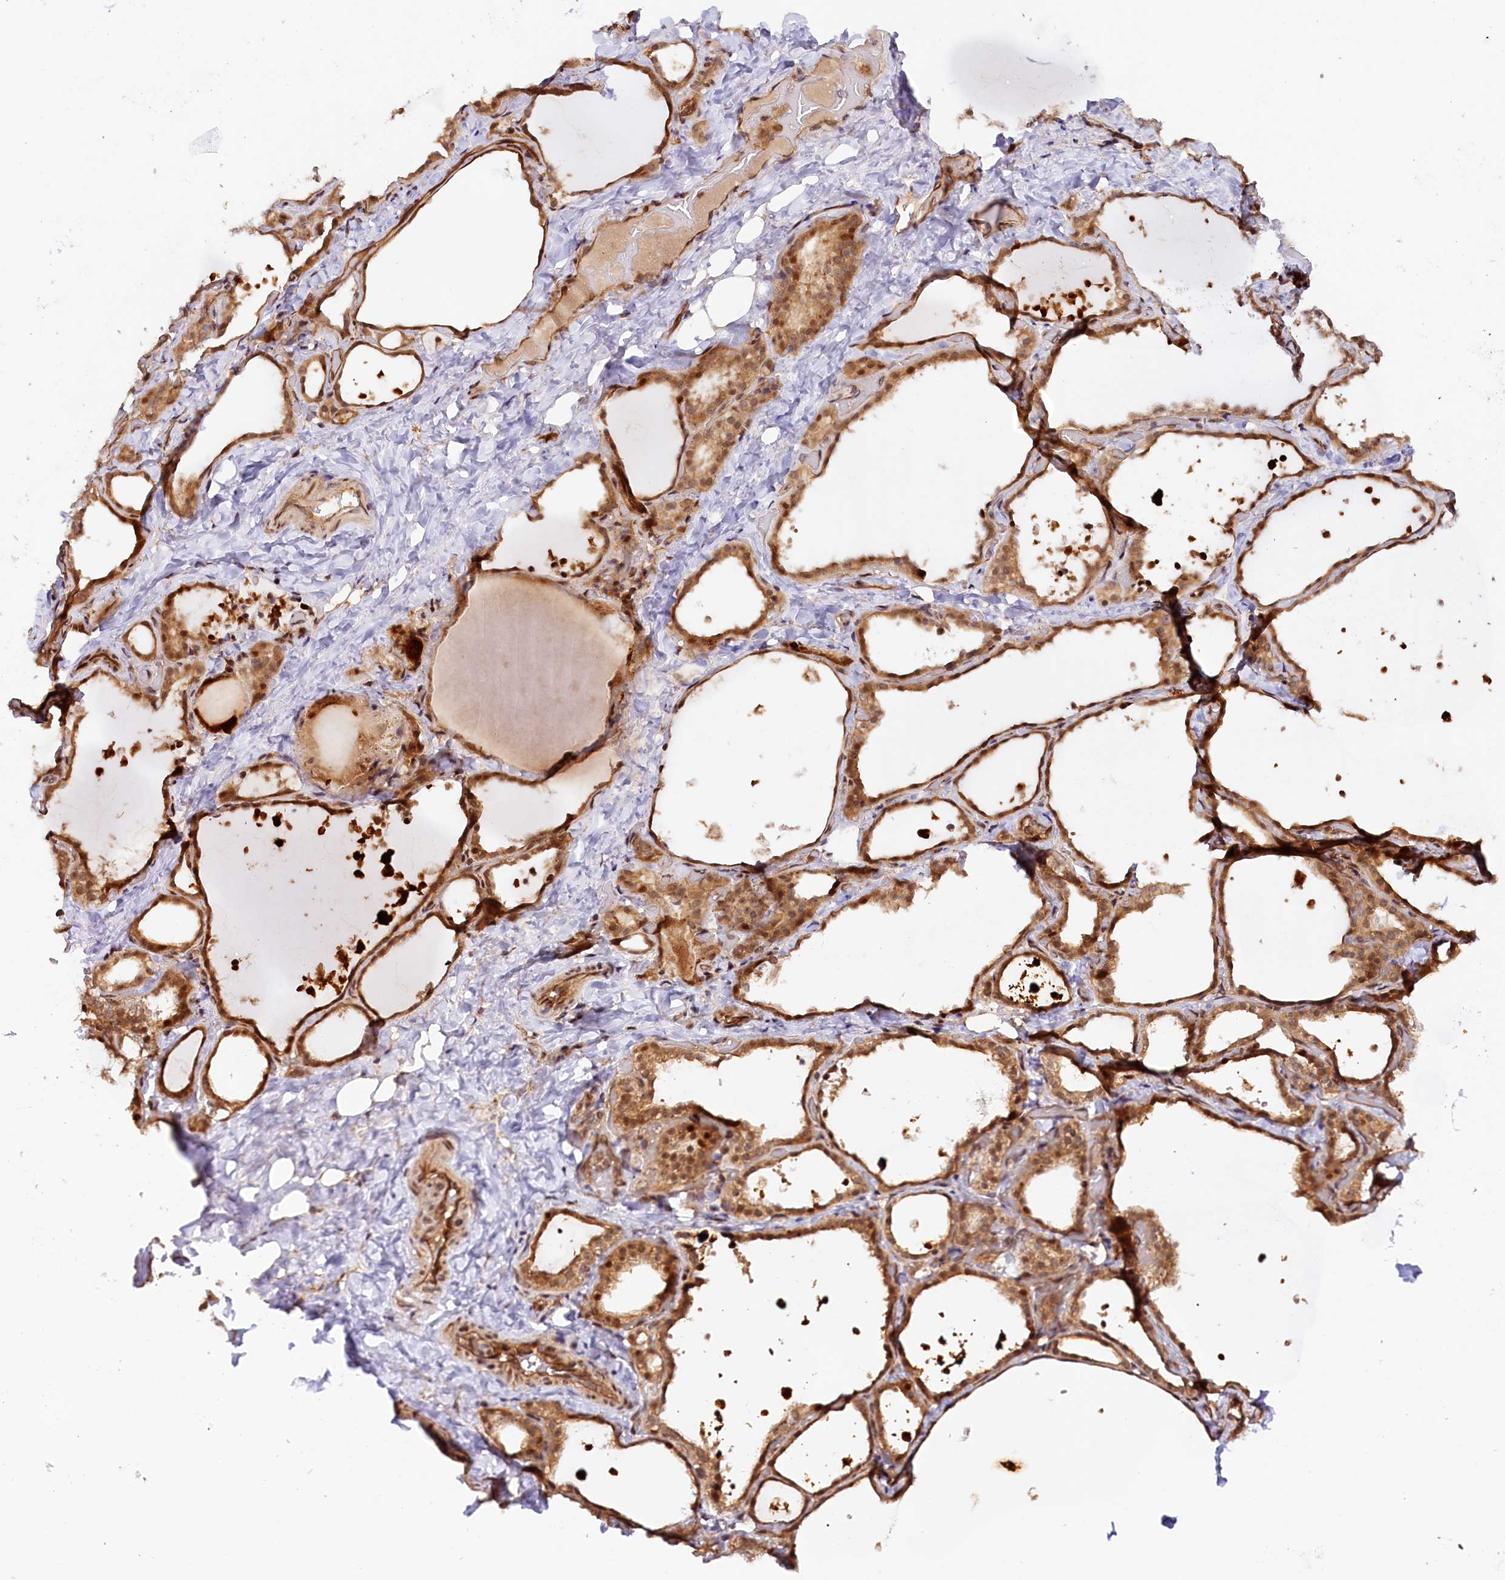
{"staining": {"intensity": "moderate", "quantity": ">75%", "location": "cytoplasmic/membranous,nuclear"}, "tissue": "thyroid gland", "cell_type": "Glandular cells", "image_type": "normal", "snomed": [{"axis": "morphology", "description": "Normal tissue, NOS"}, {"axis": "topography", "description": "Thyroid gland"}], "caption": "This is a micrograph of immunohistochemistry (IHC) staining of normal thyroid gland, which shows moderate positivity in the cytoplasmic/membranous,nuclear of glandular cells.", "gene": "ANKRD24", "patient": {"sex": "female", "age": 44}}